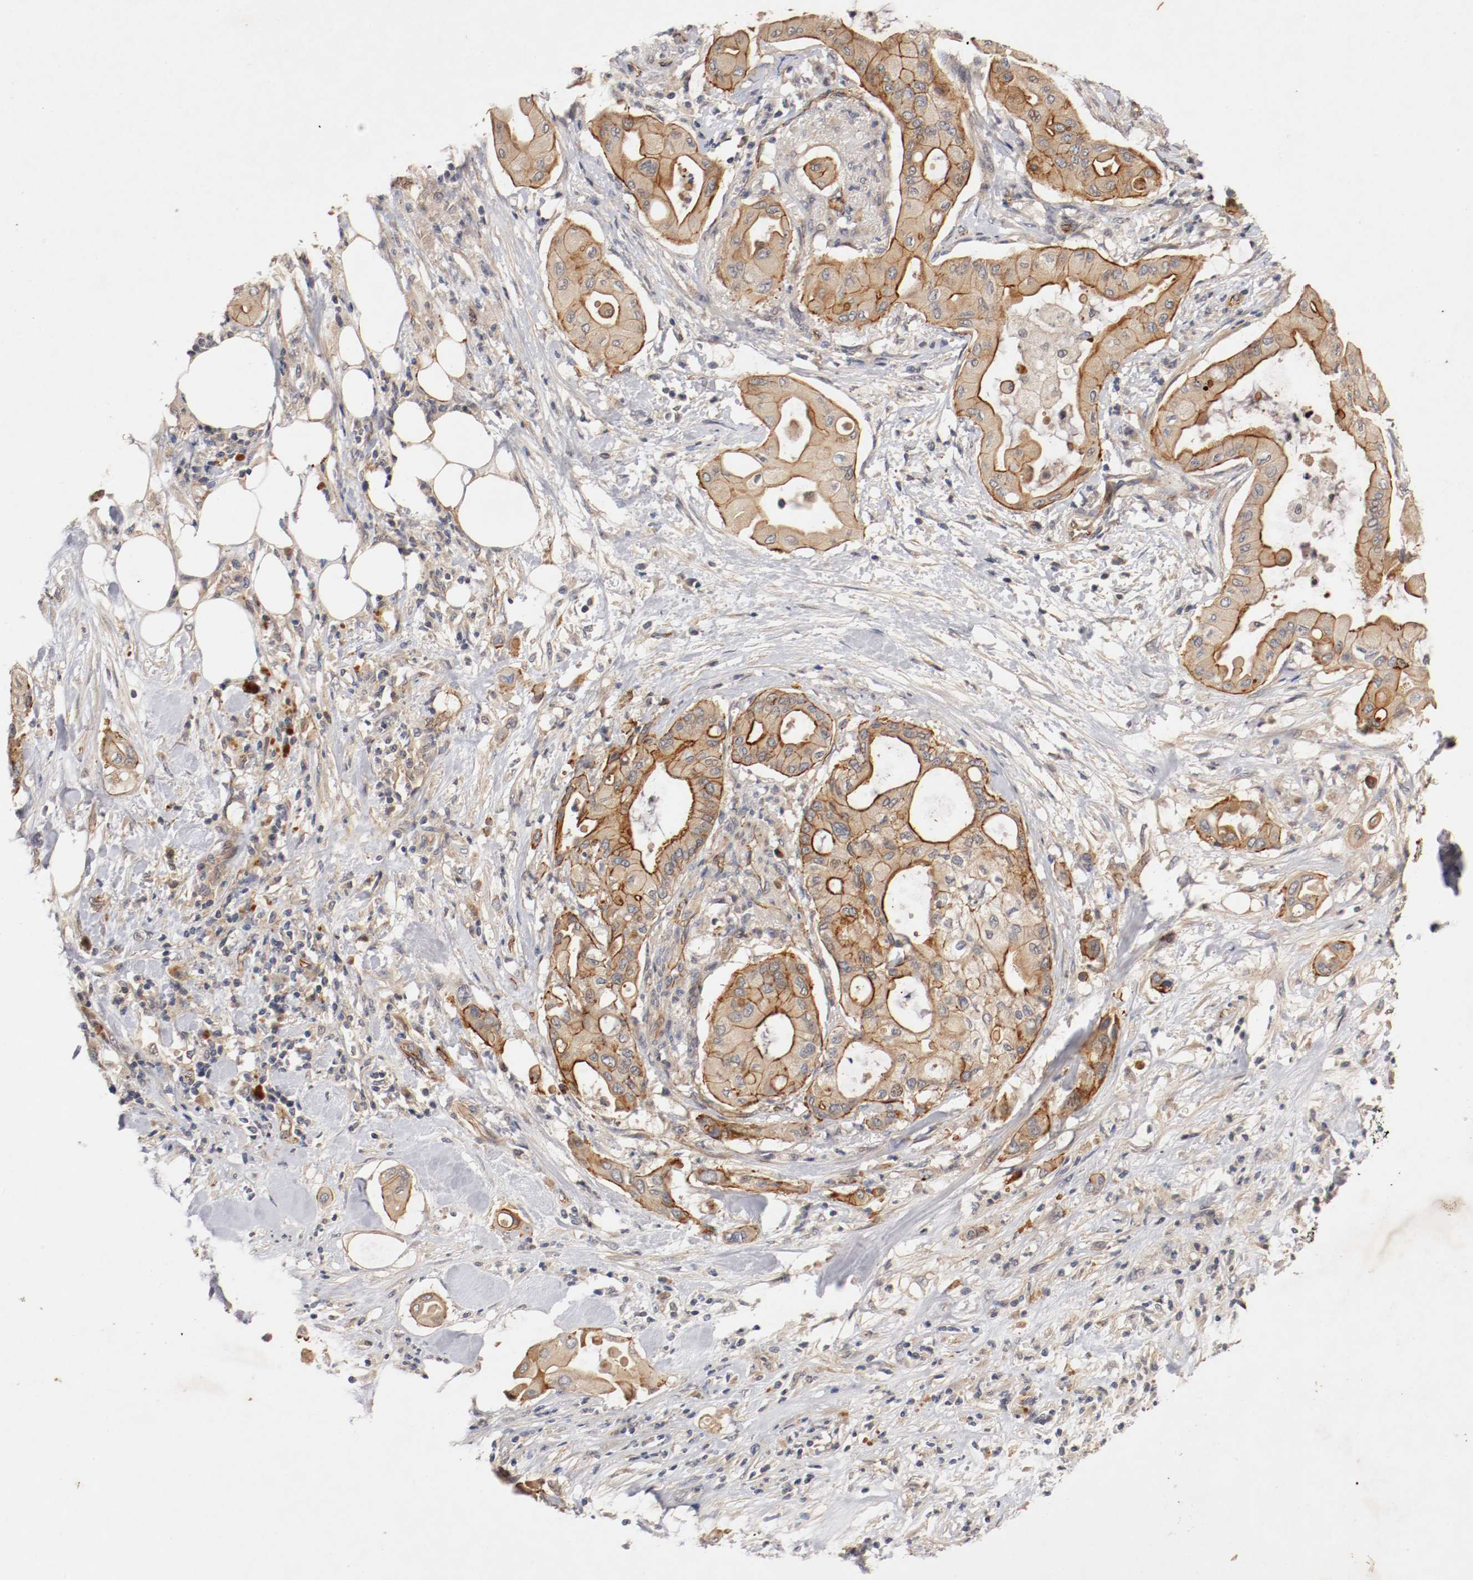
{"staining": {"intensity": "strong", "quantity": ">75%", "location": "cytoplasmic/membranous"}, "tissue": "pancreatic cancer", "cell_type": "Tumor cells", "image_type": "cancer", "snomed": [{"axis": "morphology", "description": "Adenocarcinoma, NOS"}, {"axis": "morphology", "description": "Adenocarcinoma, metastatic, NOS"}, {"axis": "topography", "description": "Lymph node"}, {"axis": "topography", "description": "Pancreas"}, {"axis": "topography", "description": "Duodenum"}], "caption": "Protein positivity by immunohistochemistry (IHC) reveals strong cytoplasmic/membranous staining in about >75% of tumor cells in pancreatic cancer. Using DAB (brown) and hematoxylin (blue) stains, captured at high magnification using brightfield microscopy.", "gene": "TYK2", "patient": {"sex": "female", "age": 64}}